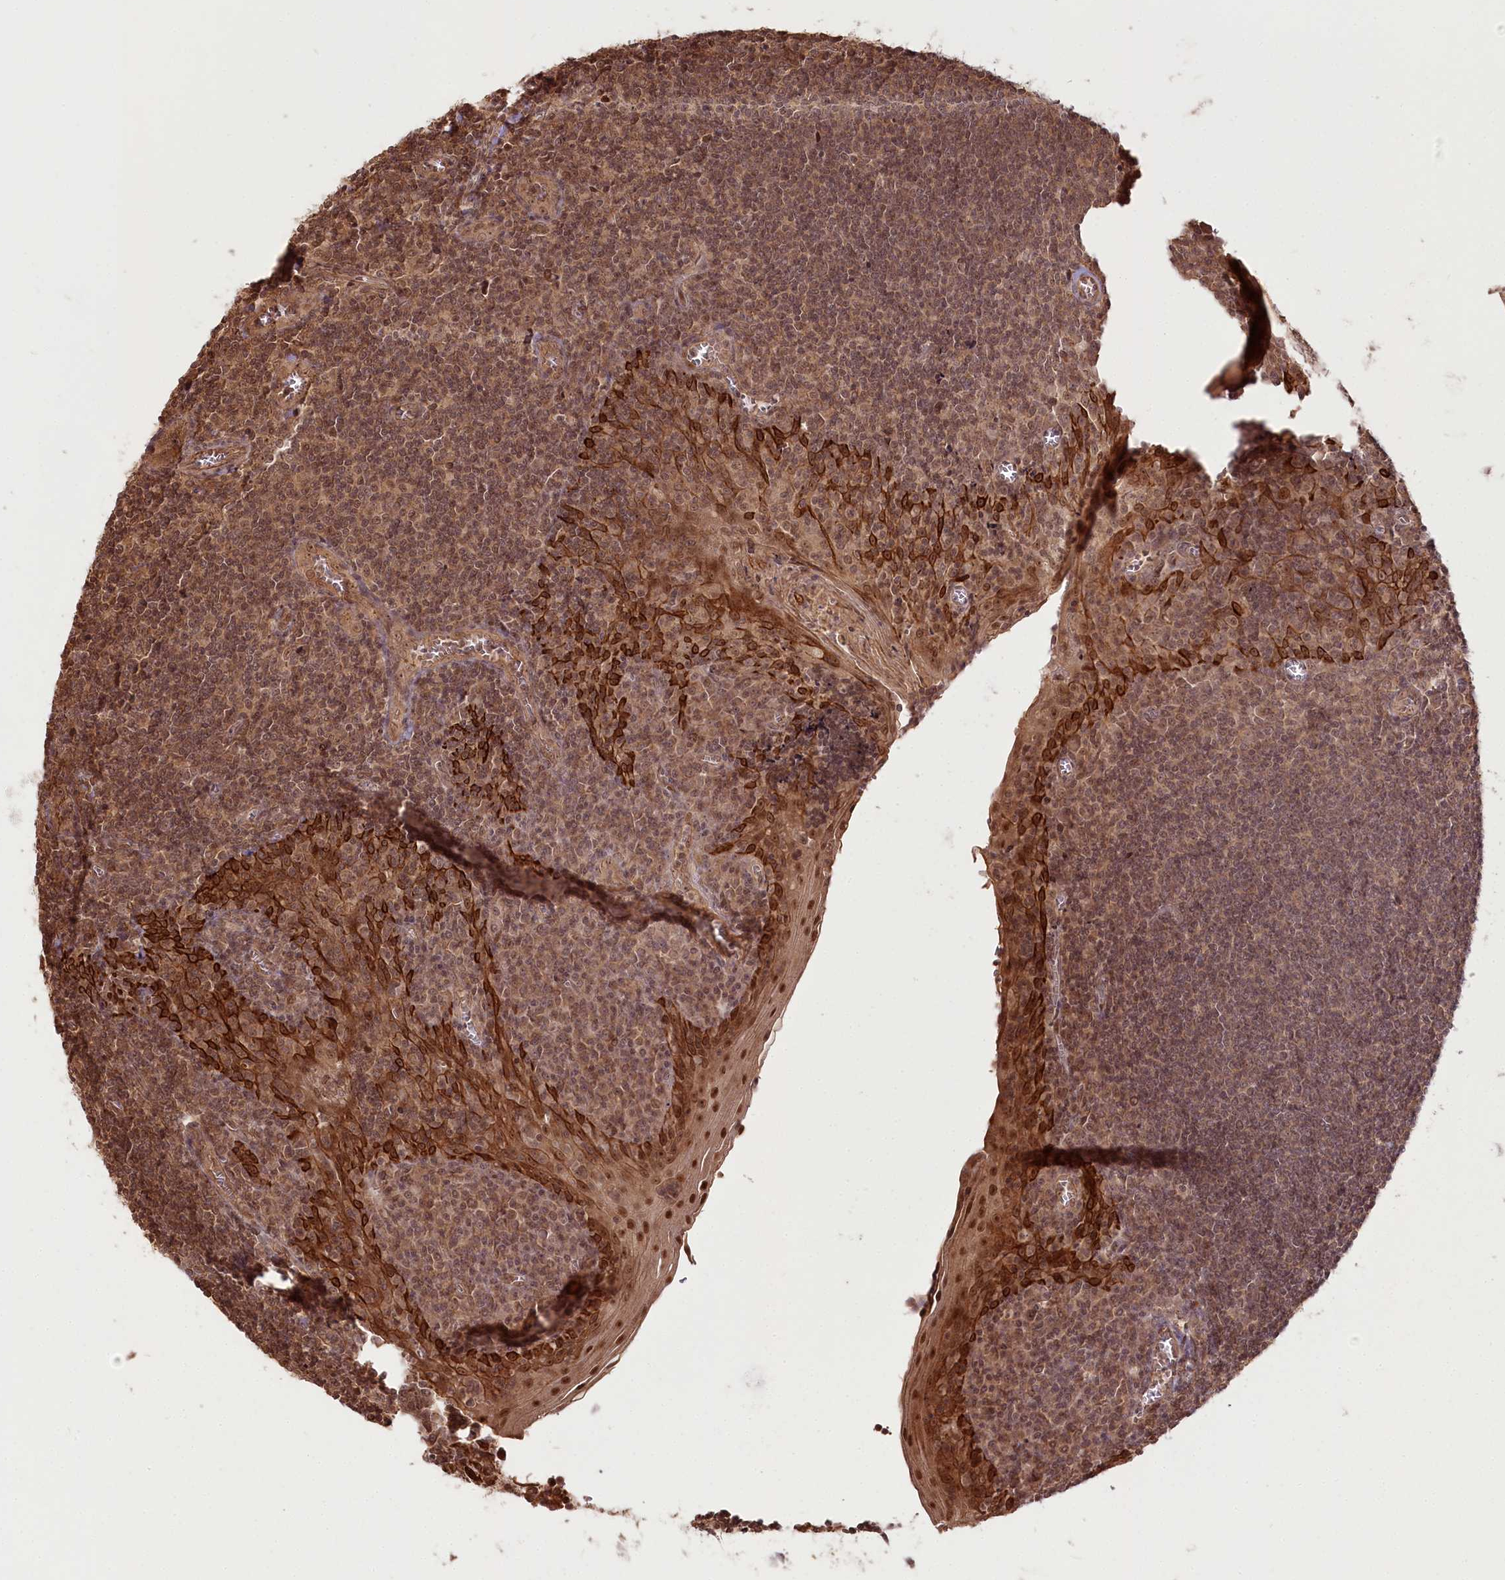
{"staining": {"intensity": "moderate", "quantity": ">75%", "location": "cytoplasmic/membranous,nuclear"}, "tissue": "tonsil", "cell_type": "Germinal center cells", "image_type": "normal", "snomed": [{"axis": "morphology", "description": "Normal tissue, NOS"}, {"axis": "topography", "description": "Tonsil"}], "caption": "Protein expression by immunohistochemistry exhibits moderate cytoplasmic/membranous,nuclear positivity in about >75% of germinal center cells in normal tonsil.", "gene": "R3HDM2", "patient": {"sex": "male", "age": 27}}